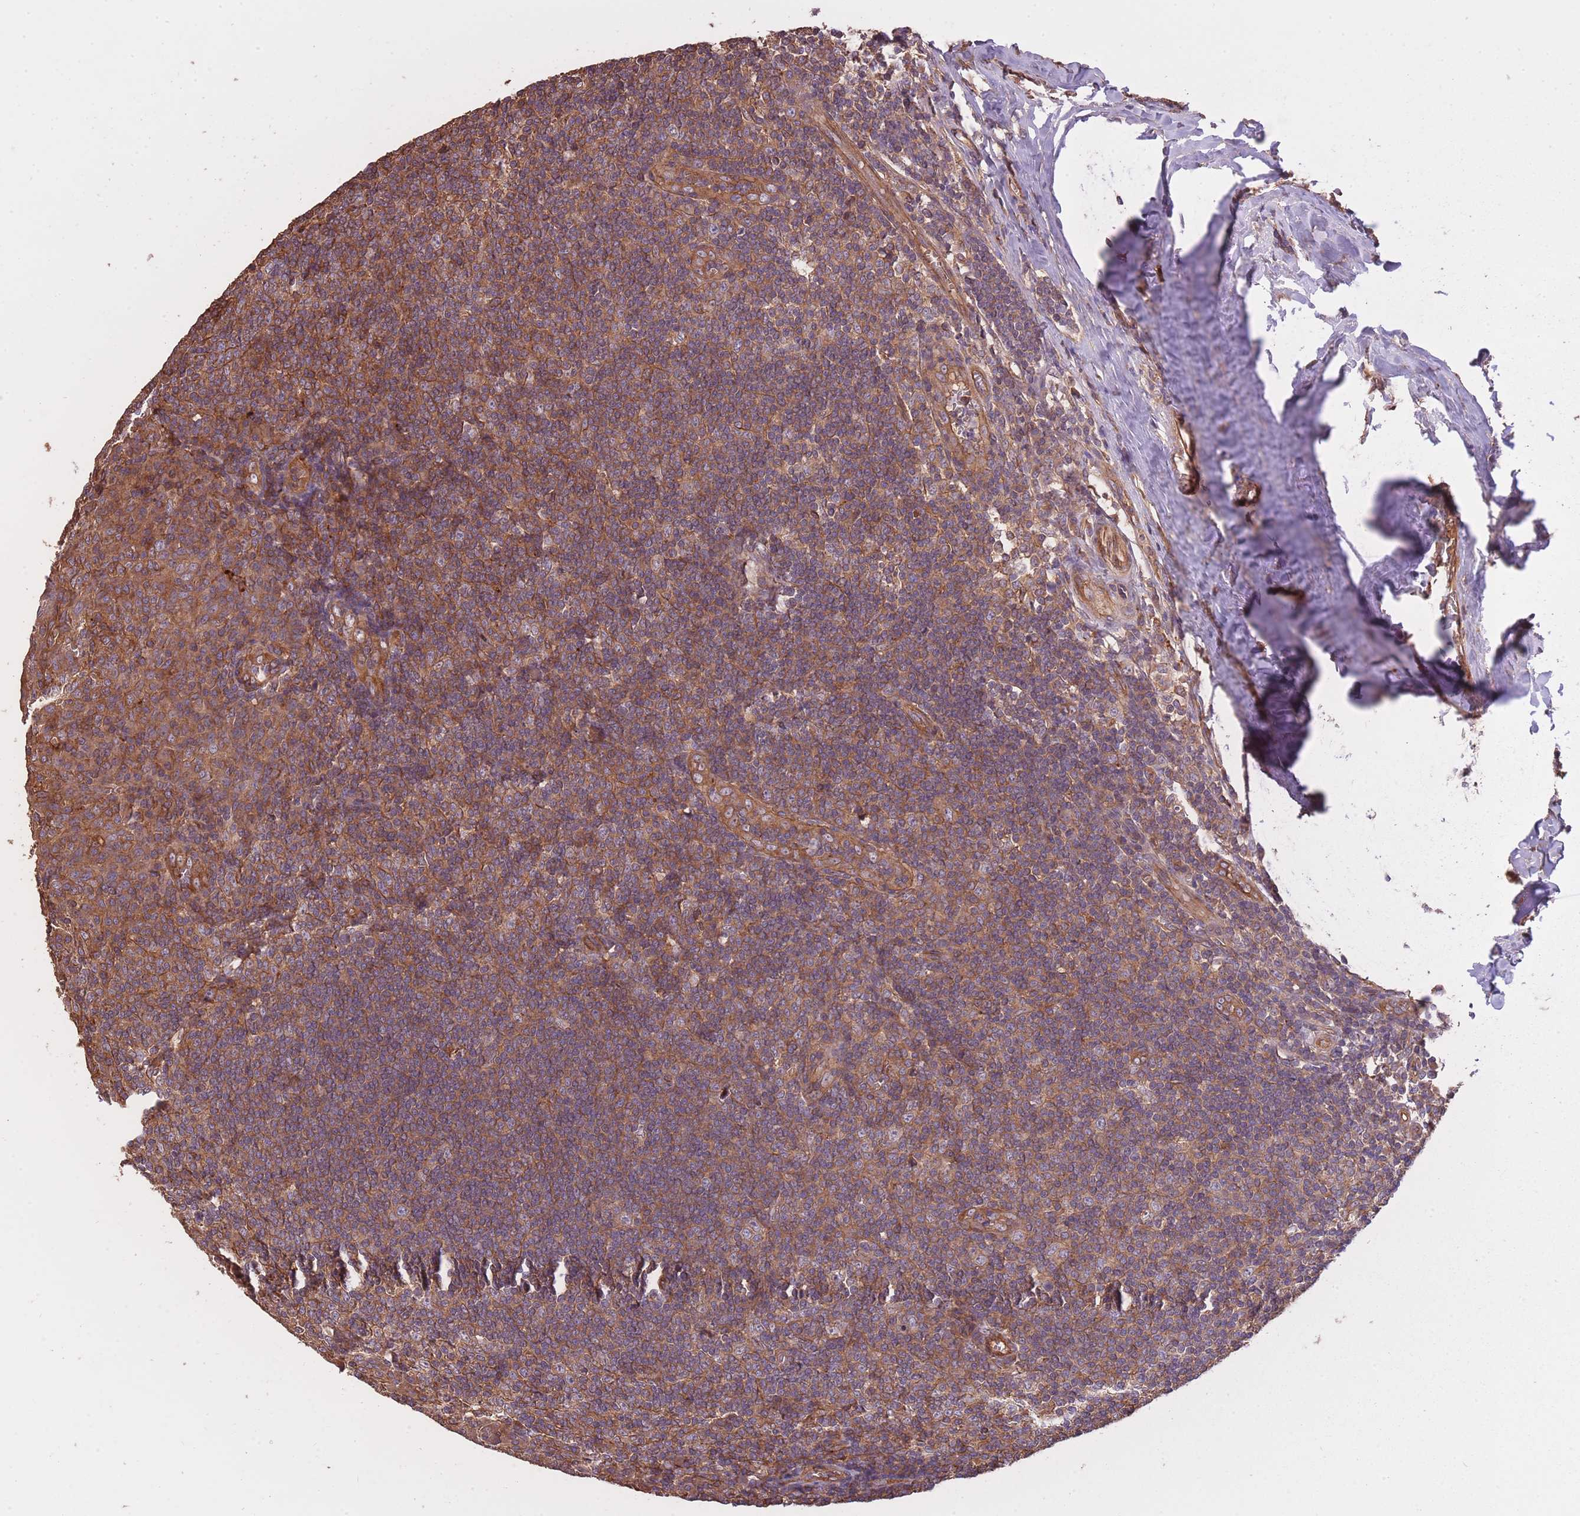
{"staining": {"intensity": "moderate", "quantity": ">75%", "location": "cytoplasmic/membranous"}, "tissue": "tonsil", "cell_type": "Germinal center cells", "image_type": "normal", "snomed": [{"axis": "morphology", "description": "Normal tissue, NOS"}, {"axis": "topography", "description": "Tonsil"}], "caption": "Moderate cytoplasmic/membranous expression is identified in approximately >75% of germinal center cells in unremarkable tonsil. (Brightfield microscopy of DAB IHC at high magnification).", "gene": "ARMH3", "patient": {"sex": "male", "age": 27}}